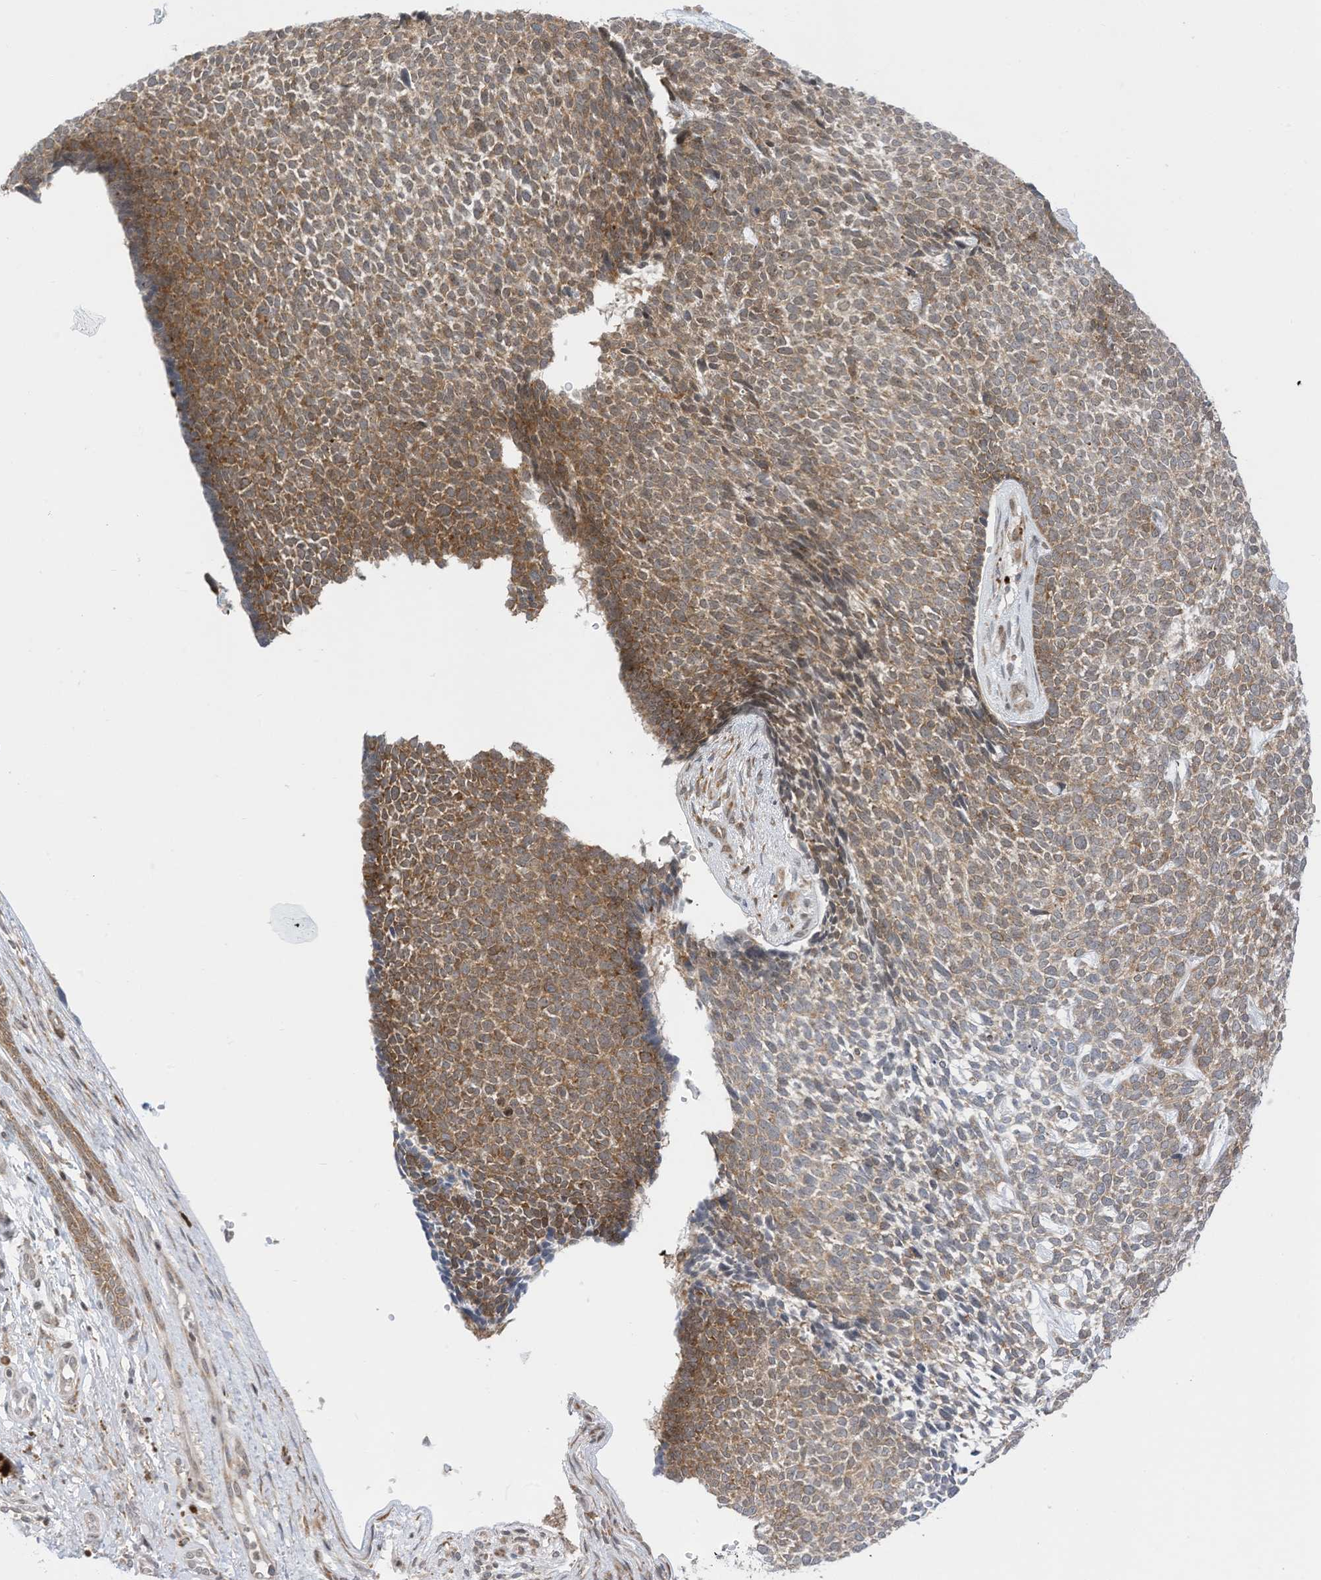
{"staining": {"intensity": "moderate", "quantity": "25%-75%", "location": "cytoplasmic/membranous"}, "tissue": "skin cancer", "cell_type": "Tumor cells", "image_type": "cancer", "snomed": [{"axis": "morphology", "description": "Basal cell carcinoma"}, {"axis": "topography", "description": "Skin"}], "caption": "Skin cancer stained for a protein (brown) reveals moderate cytoplasmic/membranous positive expression in about 25%-75% of tumor cells.", "gene": "EDF1", "patient": {"sex": "female", "age": 84}}